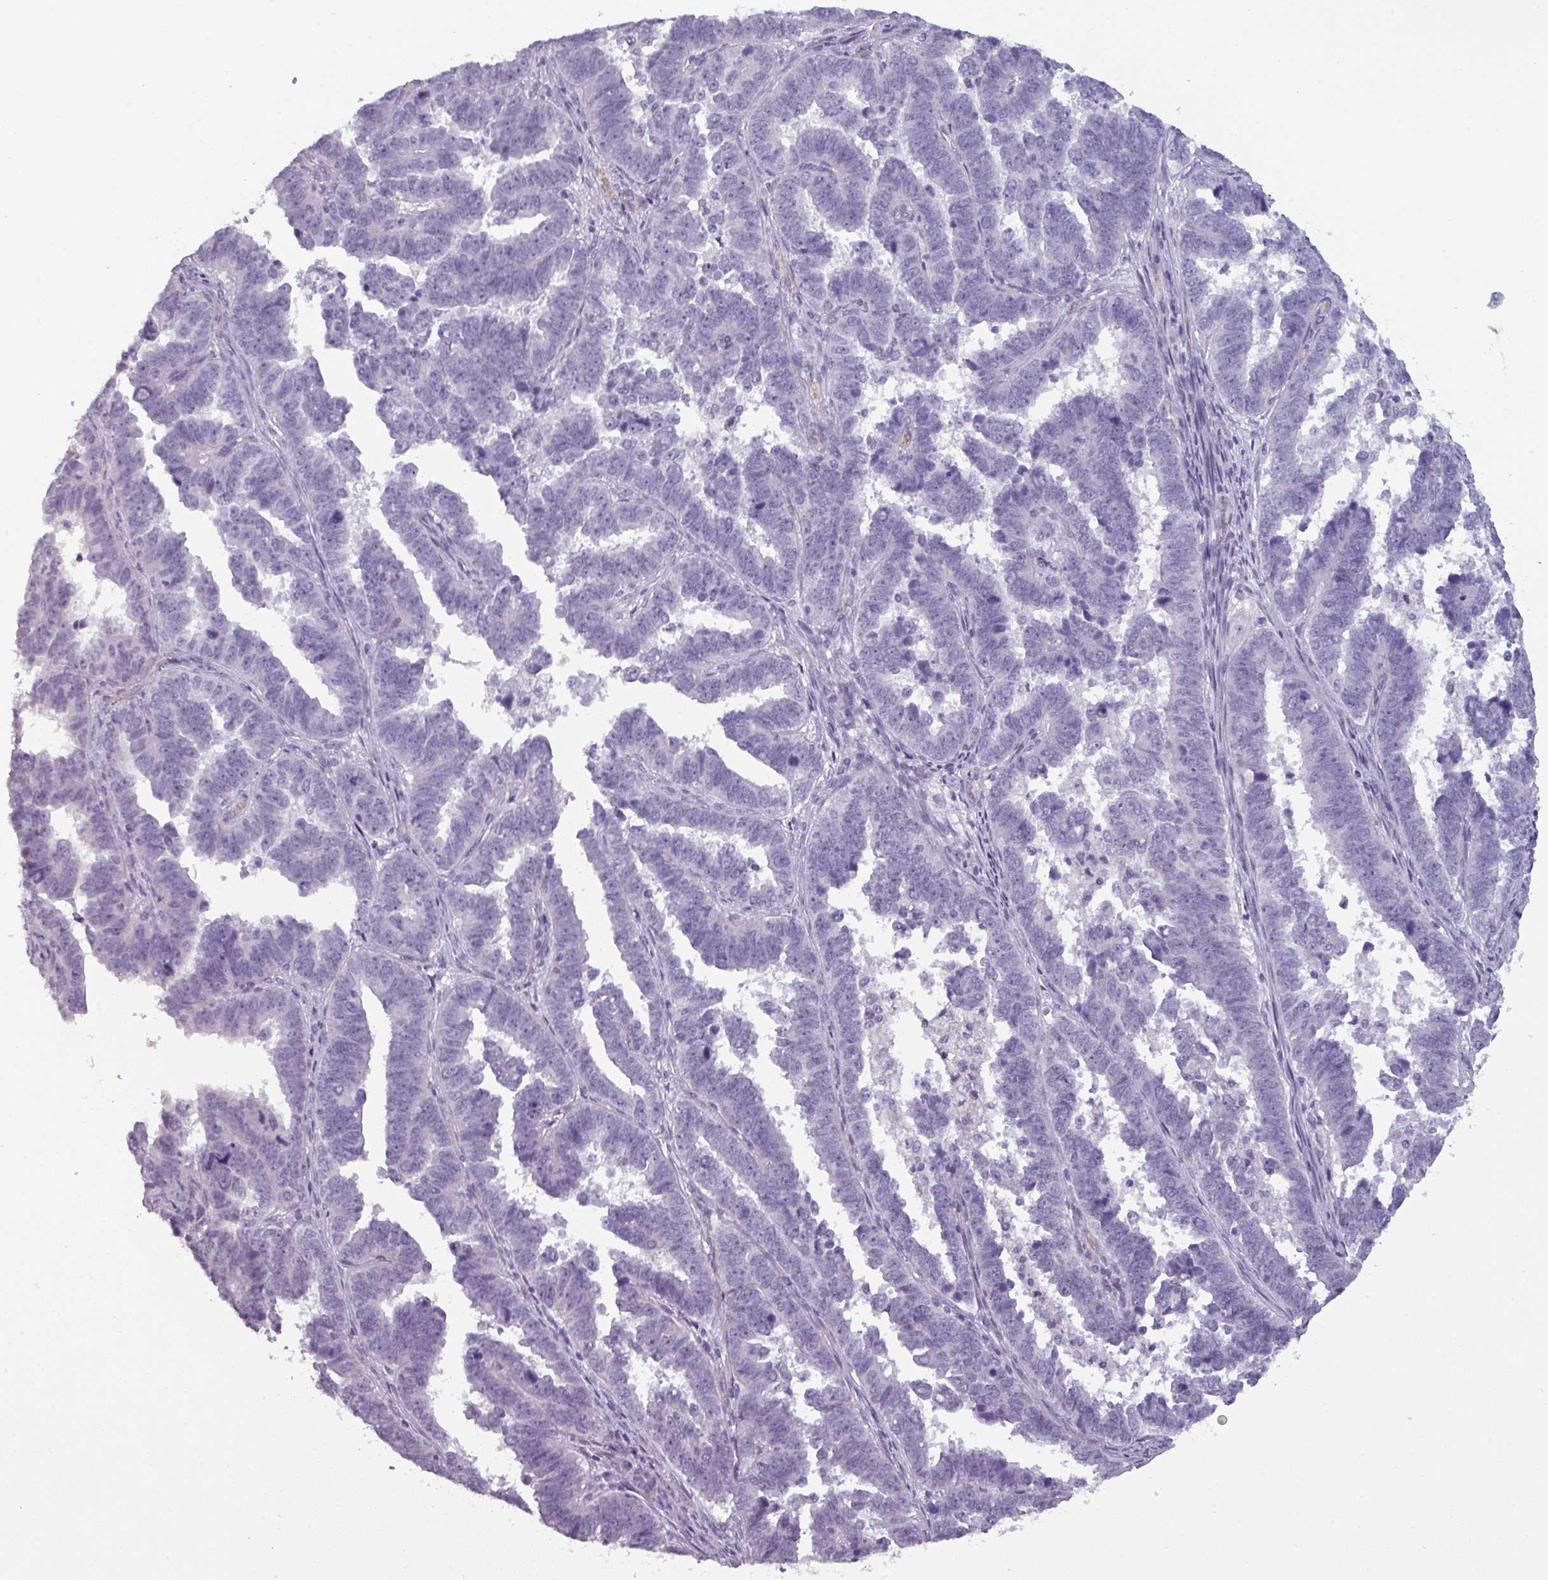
{"staining": {"intensity": "negative", "quantity": "none", "location": "none"}, "tissue": "endometrial cancer", "cell_type": "Tumor cells", "image_type": "cancer", "snomed": [{"axis": "morphology", "description": "Adenocarcinoma, NOS"}, {"axis": "topography", "description": "Endometrium"}], "caption": "Tumor cells are negative for protein expression in human adenocarcinoma (endometrial).", "gene": "AREL1", "patient": {"sex": "female", "age": 75}}